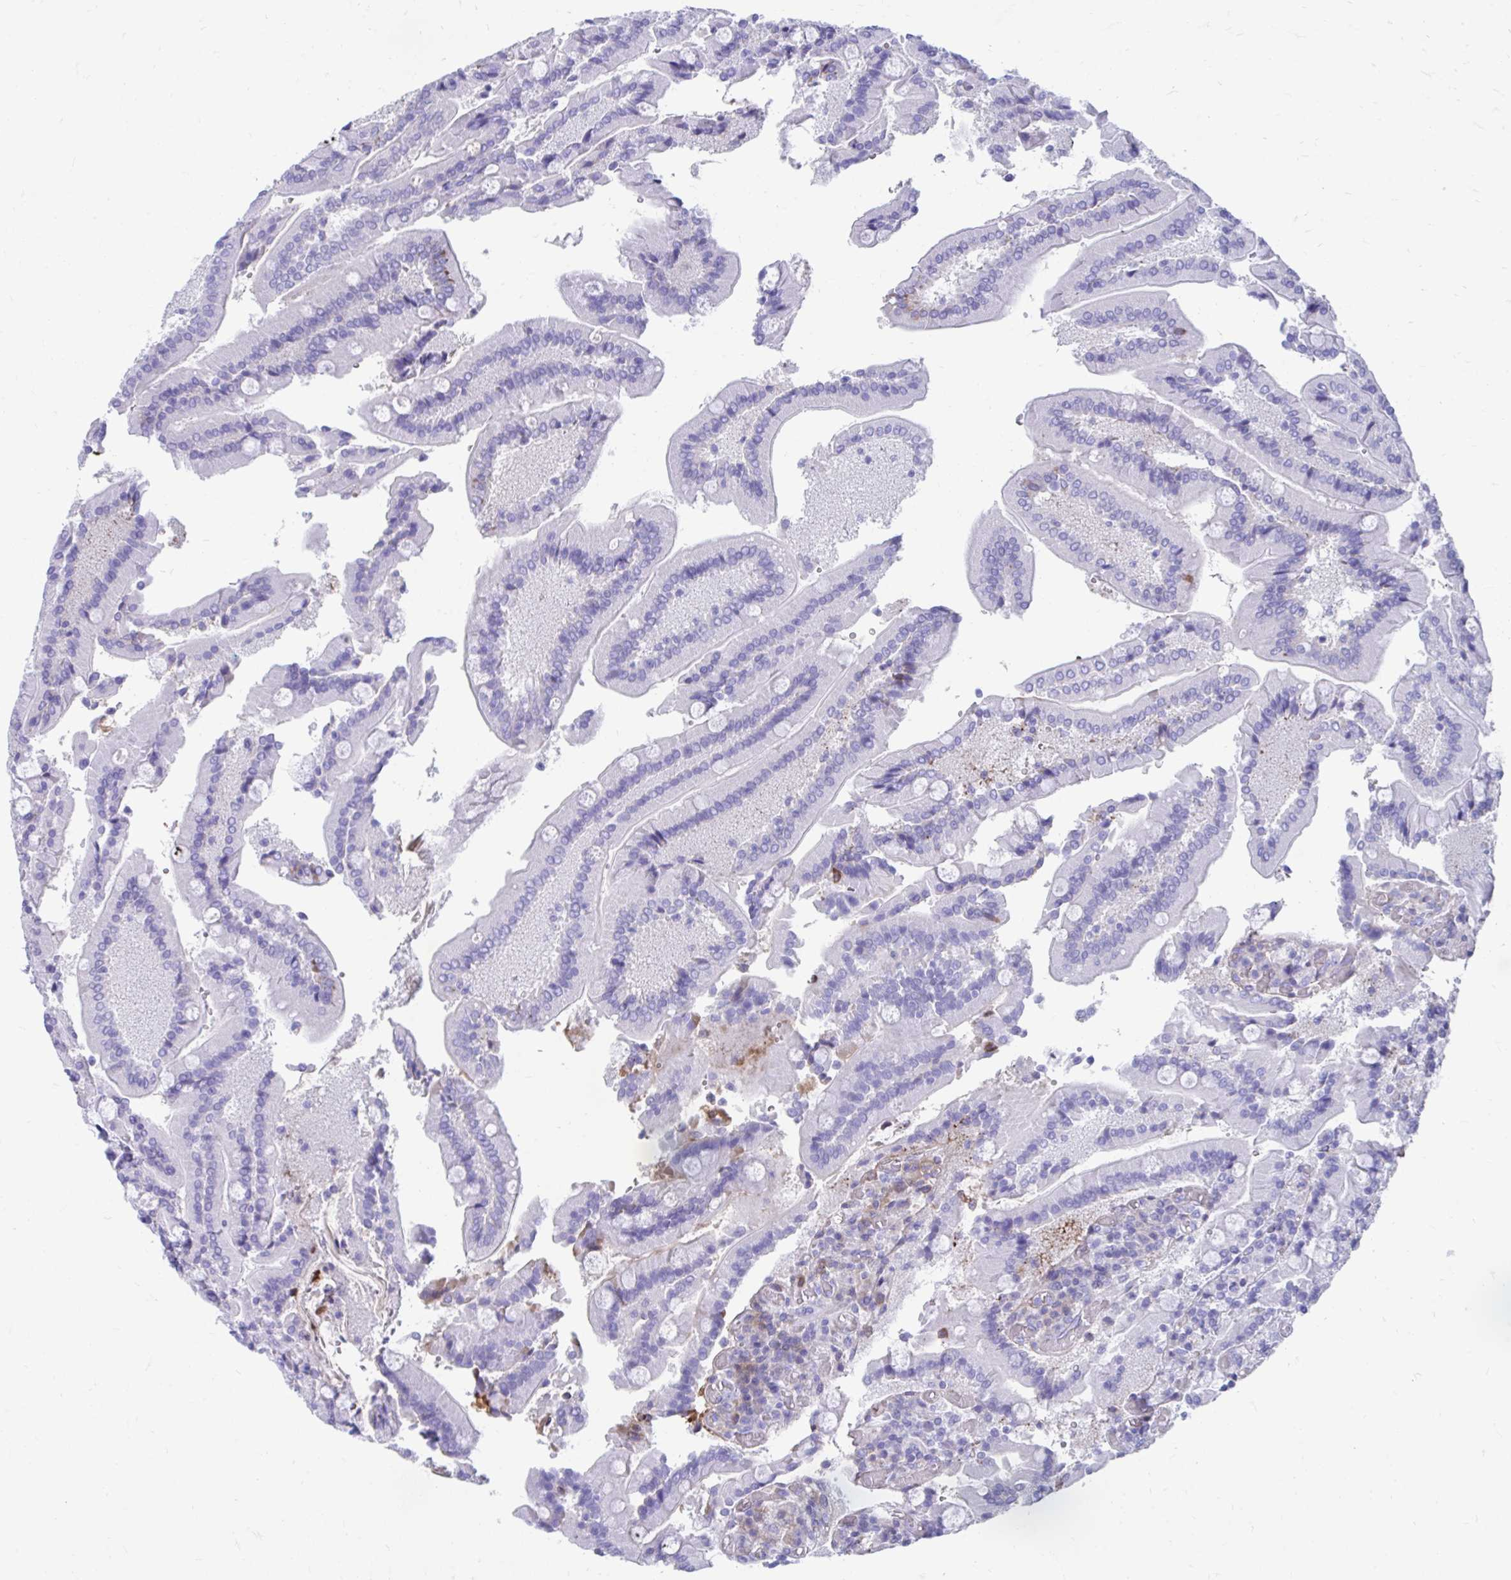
{"staining": {"intensity": "negative", "quantity": "none", "location": "none"}, "tissue": "duodenum", "cell_type": "Glandular cells", "image_type": "normal", "snomed": [{"axis": "morphology", "description": "Normal tissue, NOS"}, {"axis": "topography", "description": "Duodenum"}], "caption": "A photomicrograph of duodenum stained for a protein exhibits no brown staining in glandular cells.", "gene": "SMIM9", "patient": {"sex": "female", "age": 62}}